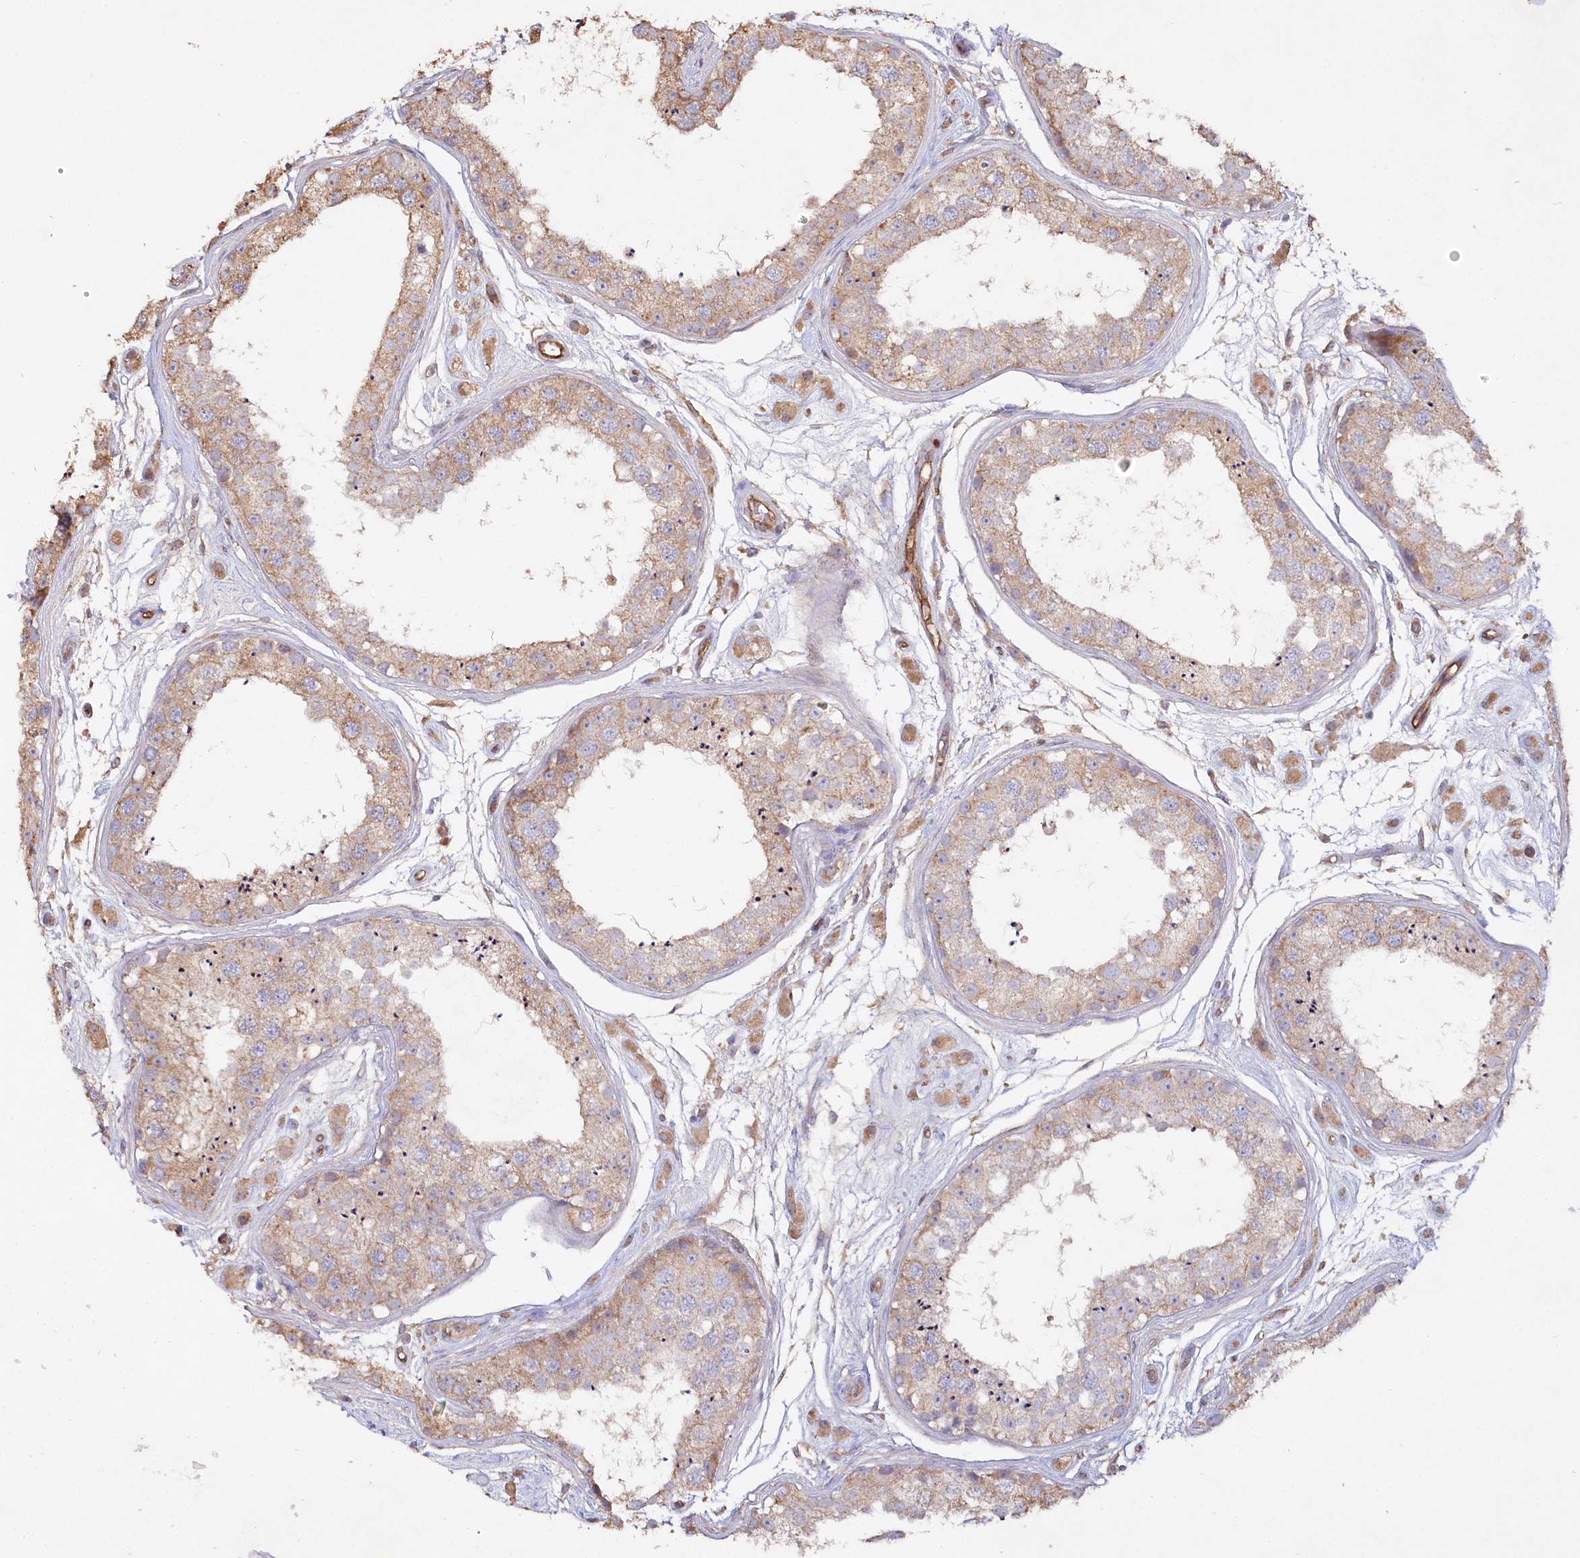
{"staining": {"intensity": "moderate", "quantity": ">75%", "location": "cytoplasmic/membranous"}, "tissue": "testis", "cell_type": "Cells in seminiferous ducts", "image_type": "normal", "snomed": [{"axis": "morphology", "description": "Normal tissue, NOS"}, {"axis": "topography", "description": "Testis"}], "caption": "IHC (DAB) staining of normal testis shows moderate cytoplasmic/membranous protein expression in about >75% of cells in seminiferous ducts.", "gene": "RBP5", "patient": {"sex": "male", "age": 25}}